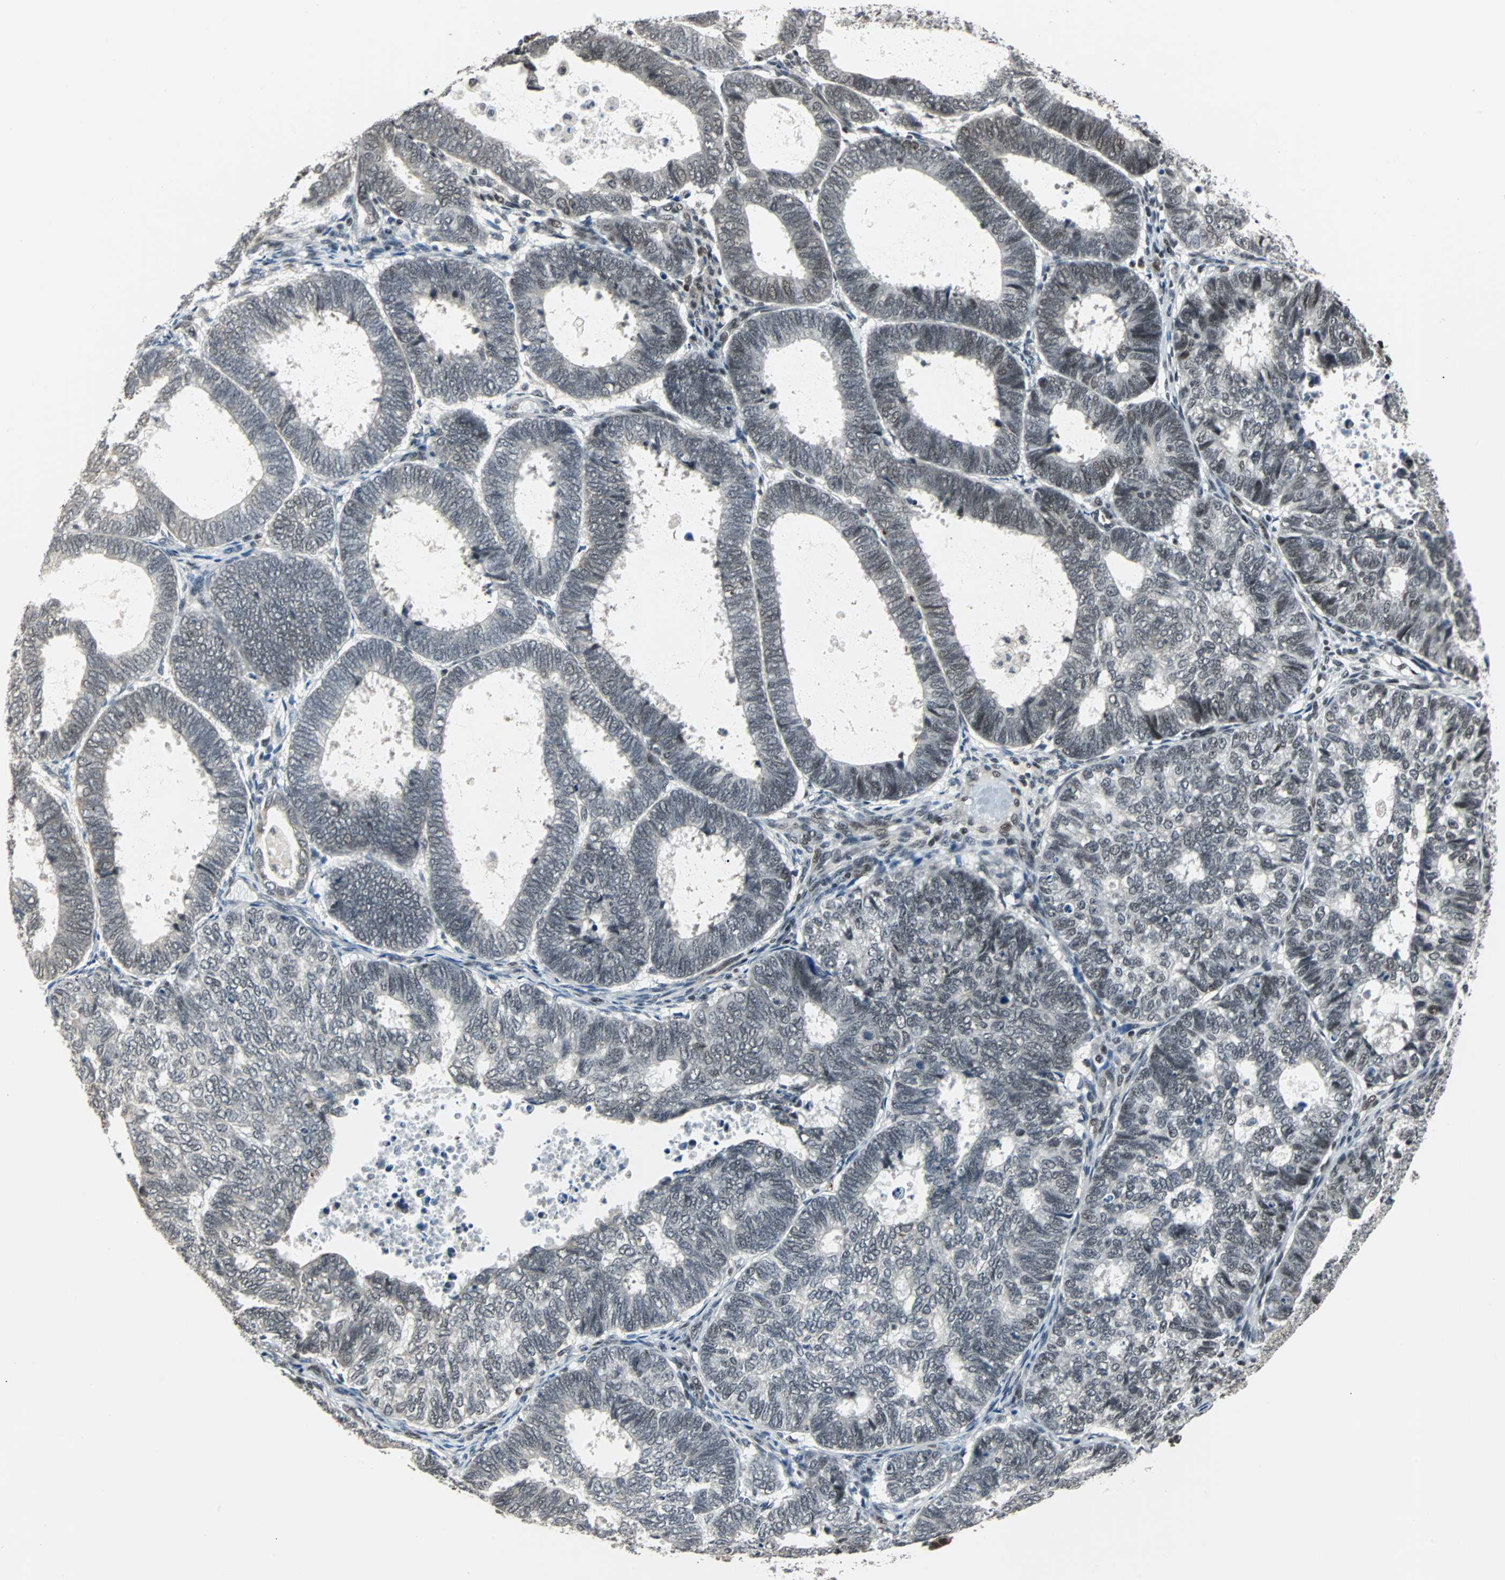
{"staining": {"intensity": "weak", "quantity": "25%-75%", "location": "nuclear"}, "tissue": "endometrial cancer", "cell_type": "Tumor cells", "image_type": "cancer", "snomed": [{"axis": "morphology", "description": "Adenocarcinoma, NOS"}, {"axis": "topography", "description": "Uterus"}], "caption": "Immunohistochemistry (IHC) staining of endometrial cancer (adenocarcinoma), which displays low levels of weak nuclear expression in approximately 25%-75% of tumor cells indicating weak nuclear protein positivity. The staining was performed using DAB (brown) for protein detection and nuclei were counterstained in hematoxylin (blue).", "gene": "TERF2IP", "patient": {"sex": "female", "age": 60}}